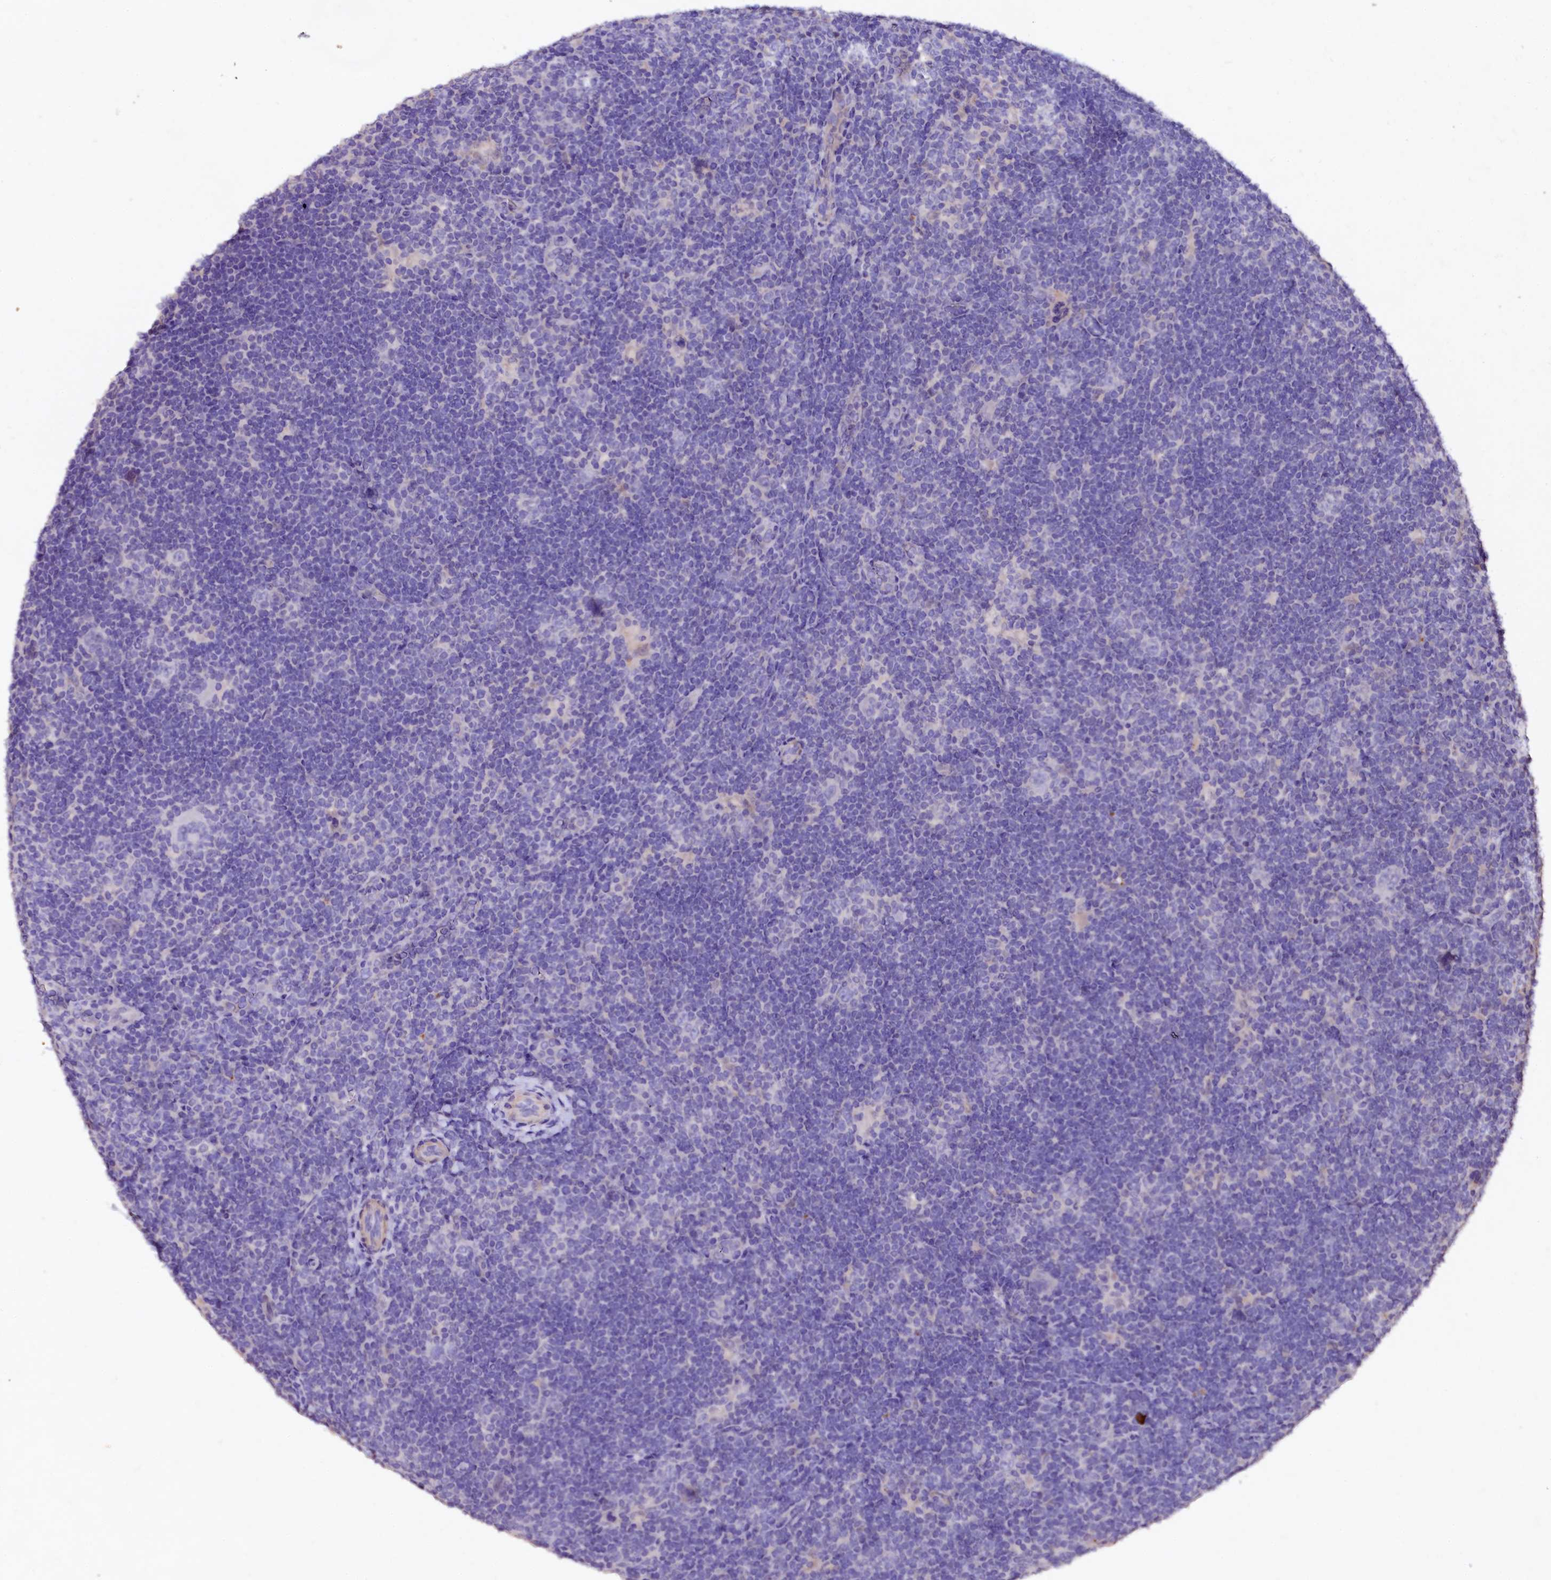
{"staining": {"intensity": "negative", "quantity": "none", "location": "none"}, "tissue": "lymphoma", "cell_type": "Tumor cells", "image_type": "cancer", "snomed": [{"axis": "morphology", "description": "Hodgkin's disease, NOS"}, {"axis": "topography", "description": "Lymph node"}], "caption": "Tumor cells show no significant protein expression in Hodgkin's disease.", "gene": "VPS36", "patient": {"sex": "female", "age": 57}}